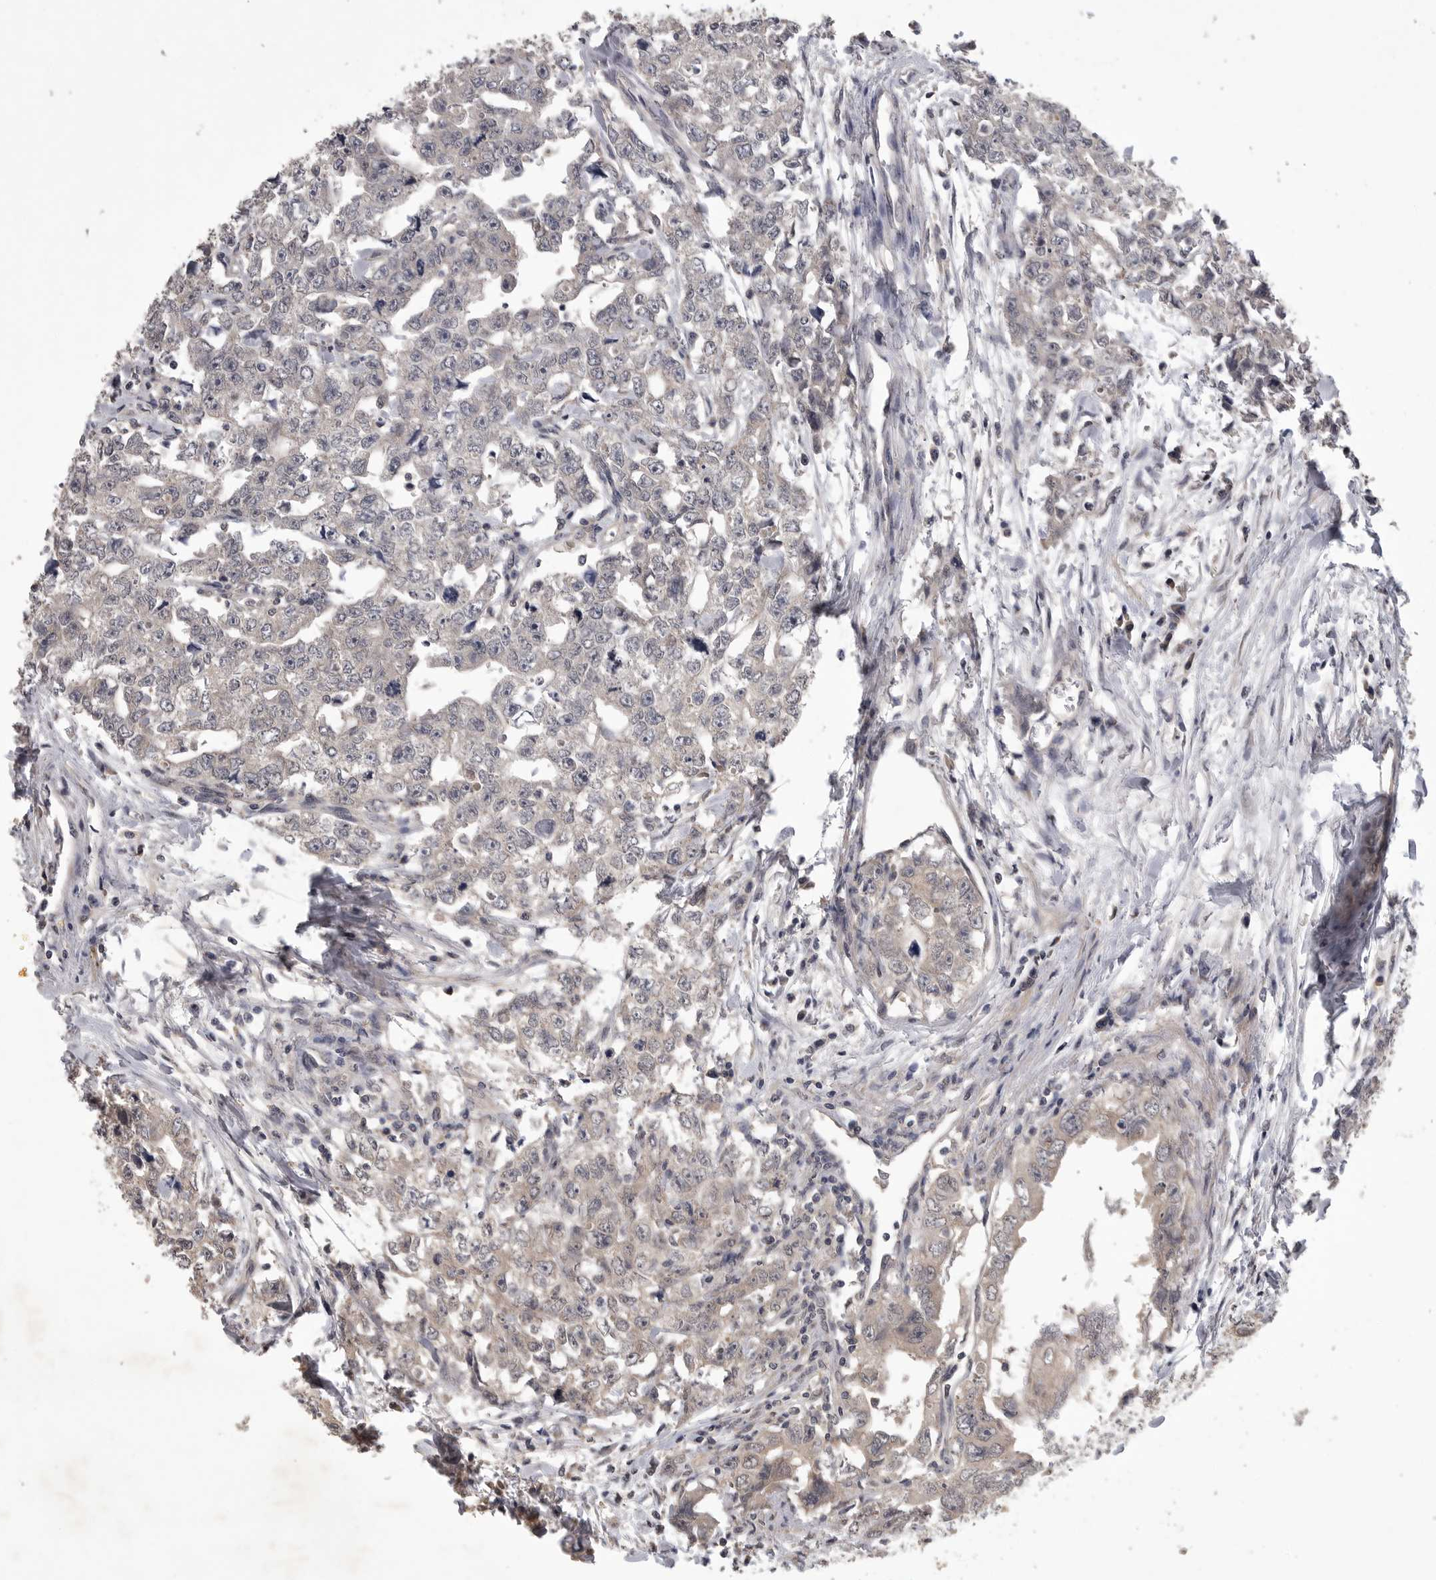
{"staining": {"intensity": "weak", "quantity": "<25%", "location": "cytoplasmic/membranous"}, "tissue": "testis cancer", "cell_type": "Tumor cells", "image_type": "cancer", "snomed": [{"axis": "morphology", "description": "Carcinoma, Embryonal, NOS"}, {"axis": "topography", "description": "Testis"}], "caption": "High magnification brightfield microscopy of testis cancer stained with DAB (brown) and counterstained with hematoxylin (blue): tumor cells show no significant staining.", "gene": "ZNF114", "patient": {"sex": "male", "age": 28}}